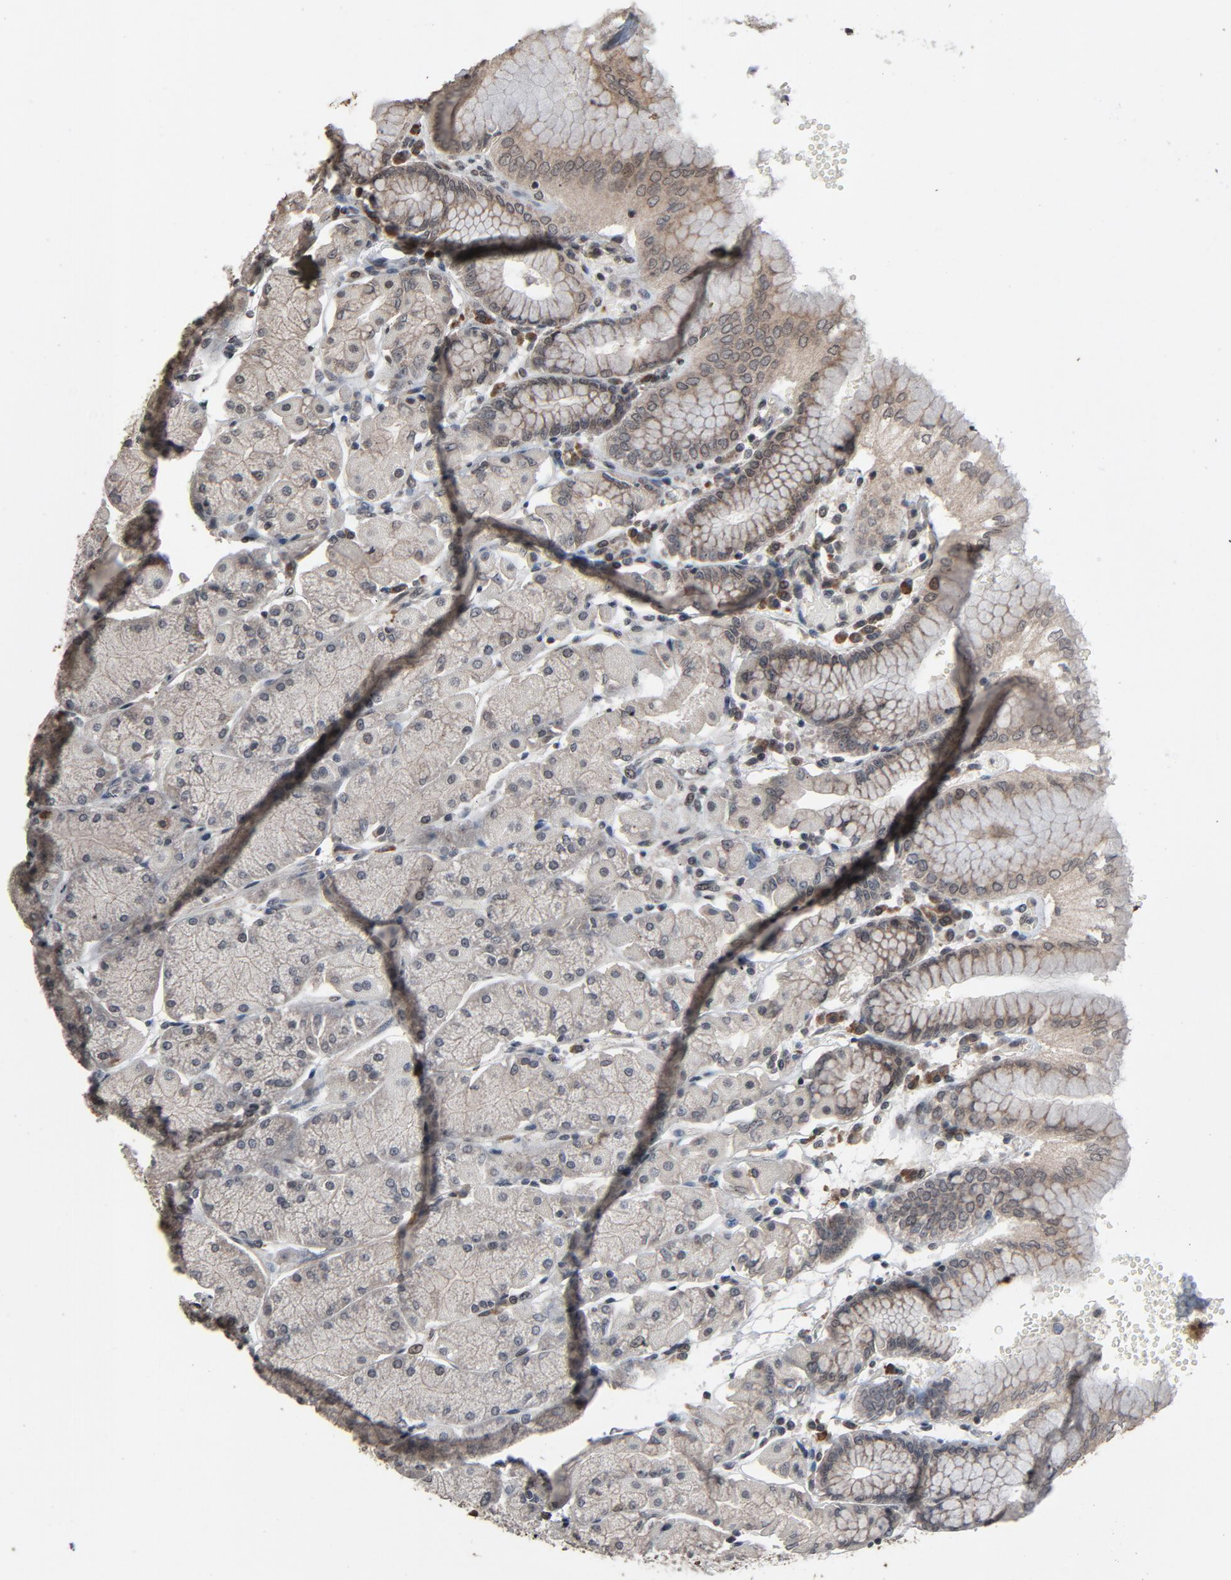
{"staining": {"intensity": "weak", "quantity": ">75%", "location": "cytoplasmic/membranous,nuclear"}, "tissue": "stomach", "cell_type": "Glandular cells", "image_type": "normal", "snomed": [{"axis": "morphology", "description": "Normal tissue, NOS"}, {"axis": "topography", "description": "Stomach, upper"}, {"axis": "topography", "description": "Stomach"}], "caption": "DAB (3,3'-diaminobenzidine) immunohistochemical staining of unremarkable human stomach reveals weak cytoplasmic/membranous,nuclear protein positivity in approximately >75% of glandular cells. (Brightfield microscopy of DAB IHC at high magnification).", "gene": "POM121", "patient": {"sex": "male", "age": 76}}